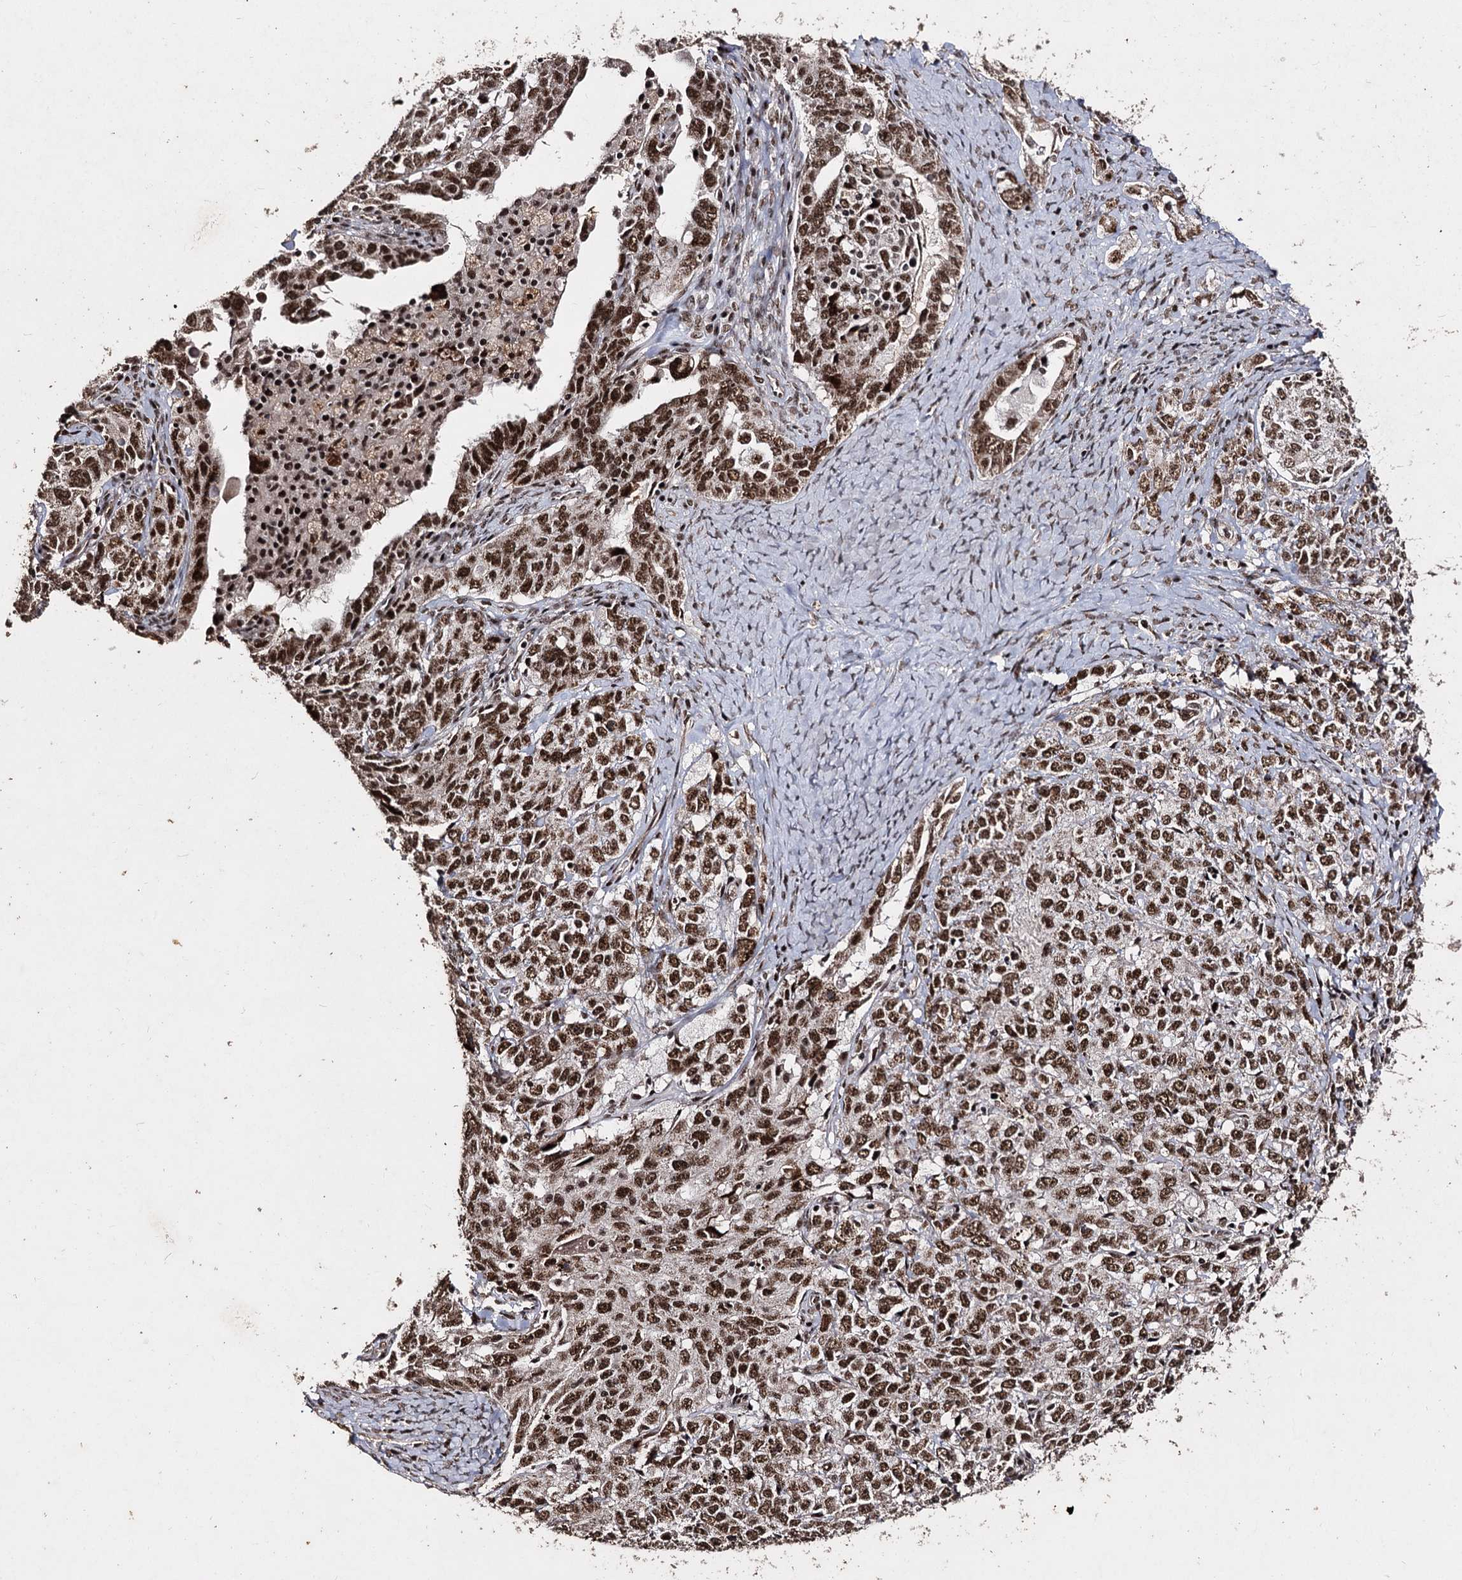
{"staining": {"intensity": "strong", "quantity": ">75%", "location": "nuclear"}, "tissue": "ovarian cancer", "cell_type": "Tumor cells", "image_type": "cancer", "snomed": [{"axis": "morphology", "description": "Carcinoma, endometroid"}, {"axis": "topography", "description": "Ovary"}], "caption": "Human ovarian endometroid carcinoma stained for a protein (brown) reveals strong nuclear positive staining in about >75% of tumor cells.", "gene": "U2SURP", "patient": {"sex": "female", "age": 62}}